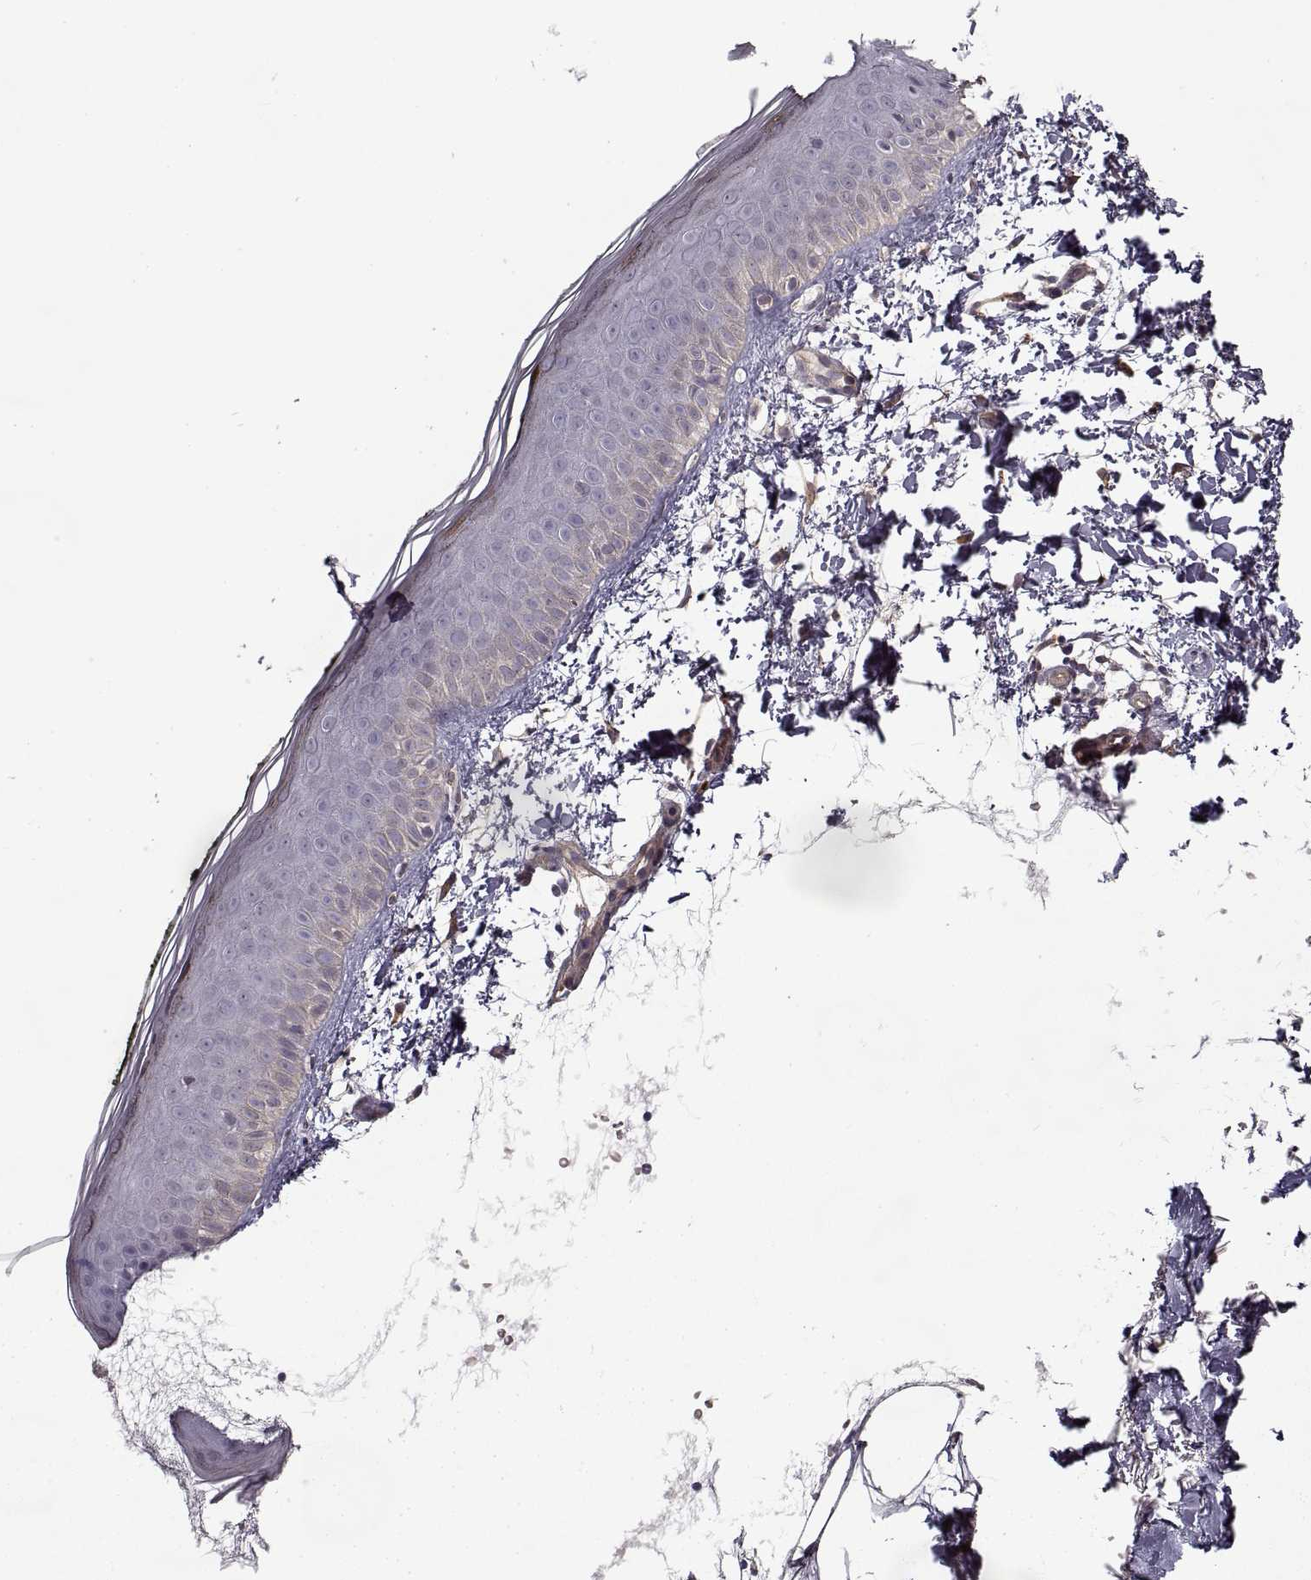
{"staining": {"intensity": "negative", "quantity": "none", "location": "none"}, "tissue": "skin", "cell_type": "Fibroblasts", "image_type": "normal", "snomed": [{"axis": "morphology", "description": "Normal tissue, NOS"}, {"axis": "topography", "description": "Skin"}], "caption": "Protein analysis of unremarkable skin demonstrates no significant expression in fibroblasts.", "gene": "LAMB2", "patient": {"sex": "female", "age": 62}}